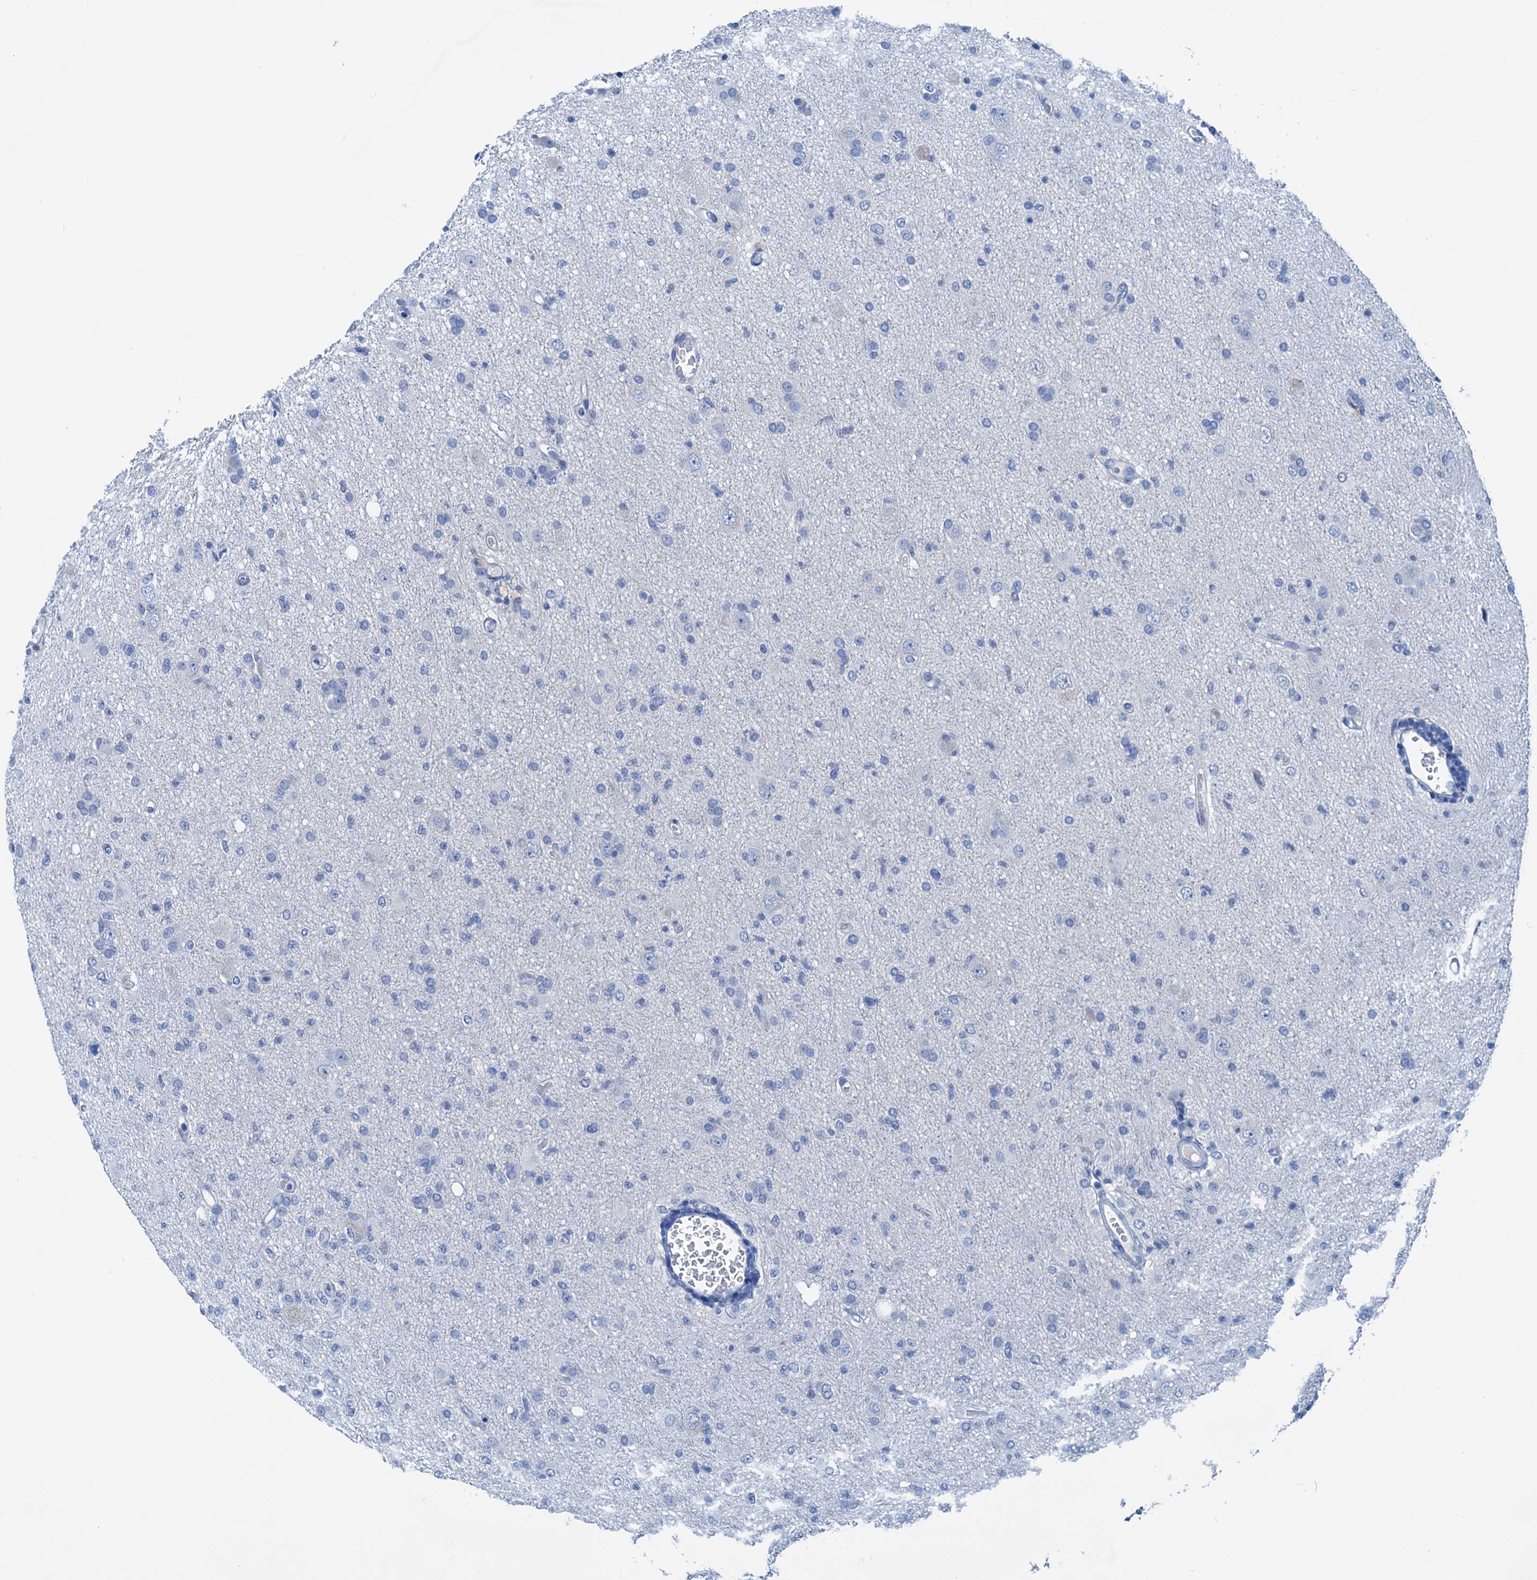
{"staining": {"intensity": "negative", "quantity": "none", "location": "none"}, "tissue": "glioma", "cell_type": "Tumor cells", "image_type": "cancer", "snomed": [{"axis": "morphology", "description": "Glioma, malignant, High grade"}, {"axis": "topography", "description": "Brain"}], "caption": "There is no significant positivity in tumor cells of glioma. Brightfield microscopy of immunohistochemistry (IHC) stained with DAB (brown) and hematoxylin (blue), captured at high magnification.", "gene": "KNDC1", "patient": {"sex": "female", "age": 57}}